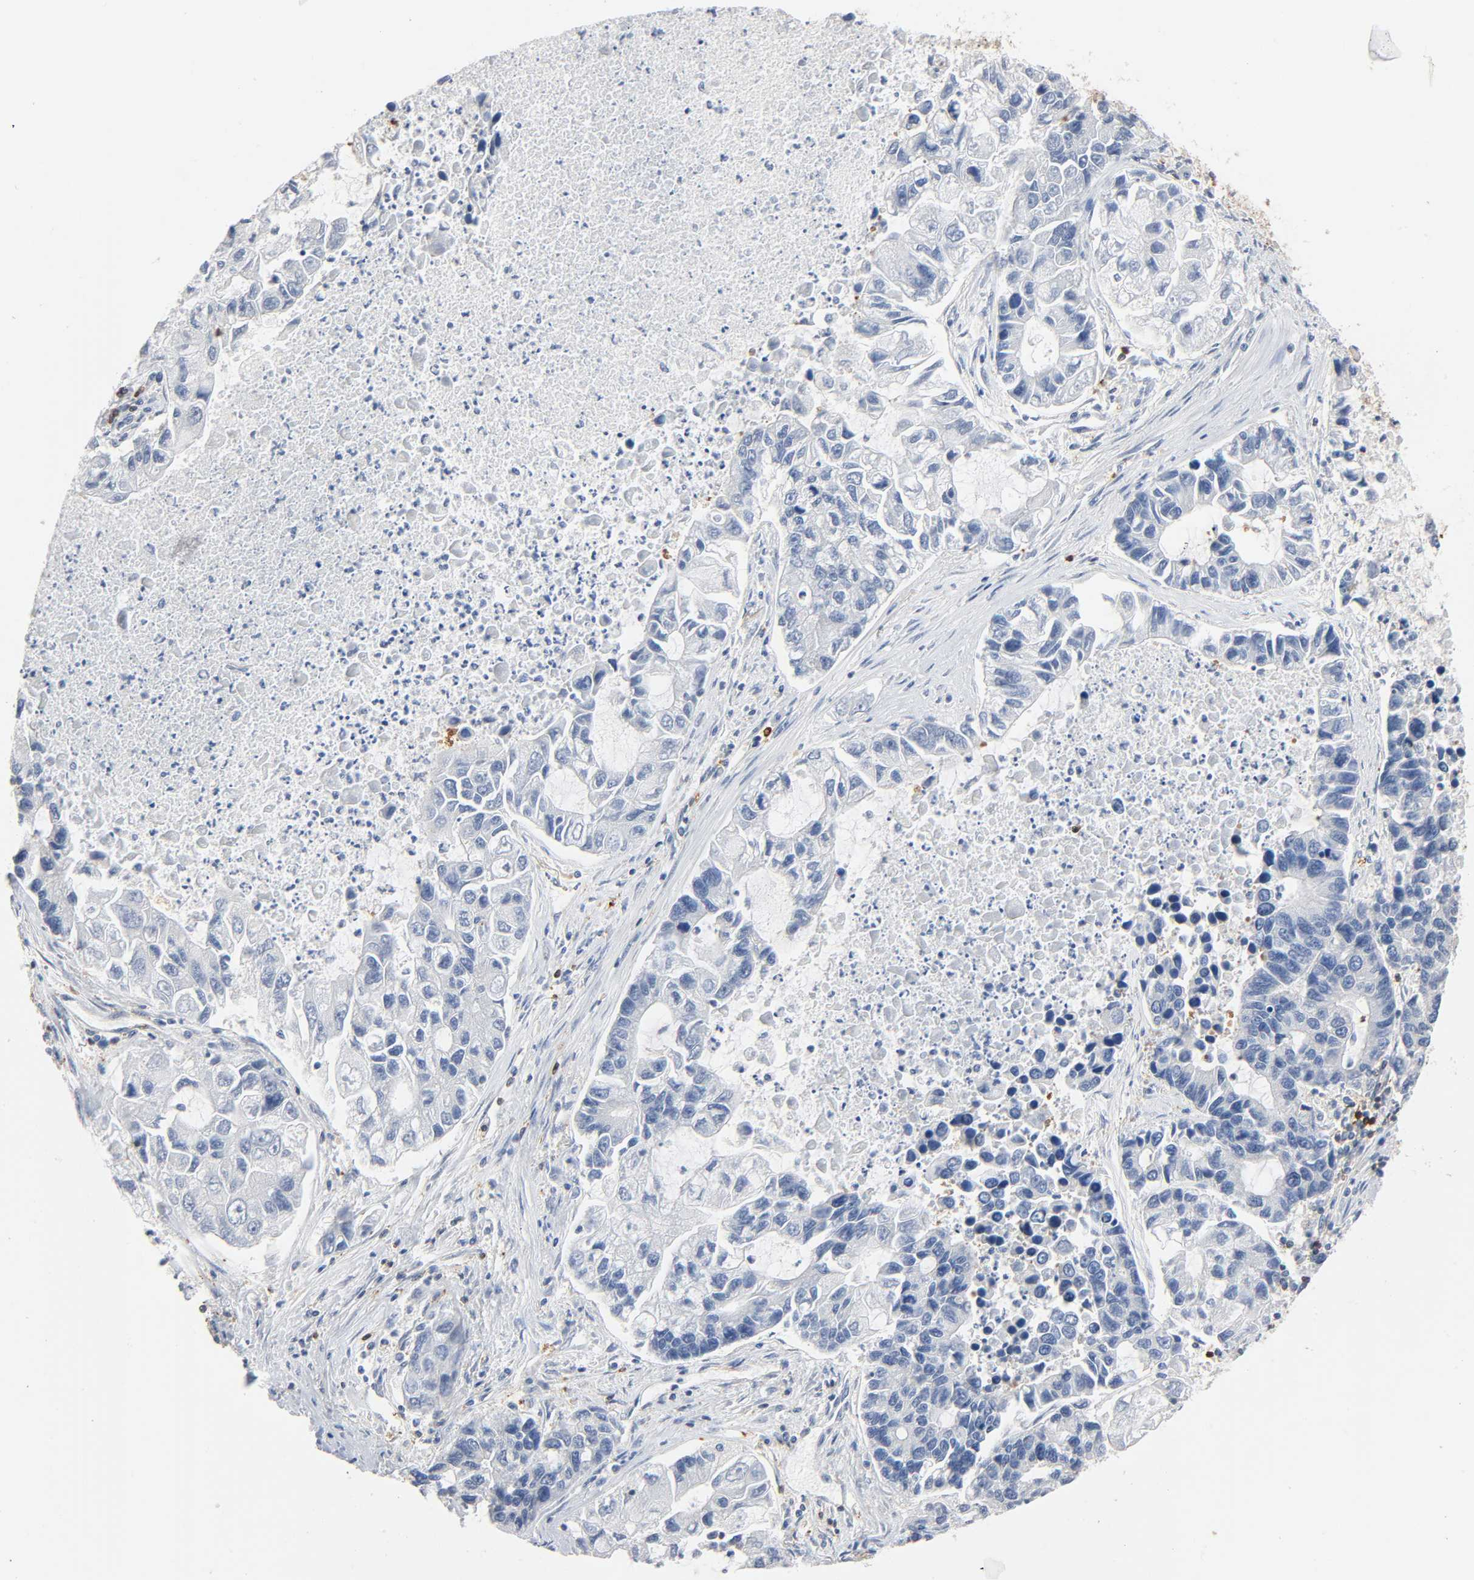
{"staining": {"intensity": "negative", "quantity": "none", "location": "none"}, "tissue": "lung cancer", "cell_type": "Tumor cells", "image_type": "cancer", "snomed": [{"axis": "morphology", "description": "Adenocarcinoma, NOS"}, {"axis": "topography", "description": "Lung"}], "caption": "Immunohistochemistry (IHC) image of neoplastic tissue: human lung adenocarcinoma stained with DAB exhibits no significant protein staining in tumor cells. Nuclei are stained in blue.", "gene": "BIN1", "patient": {"sex": "female", "age": 51}}